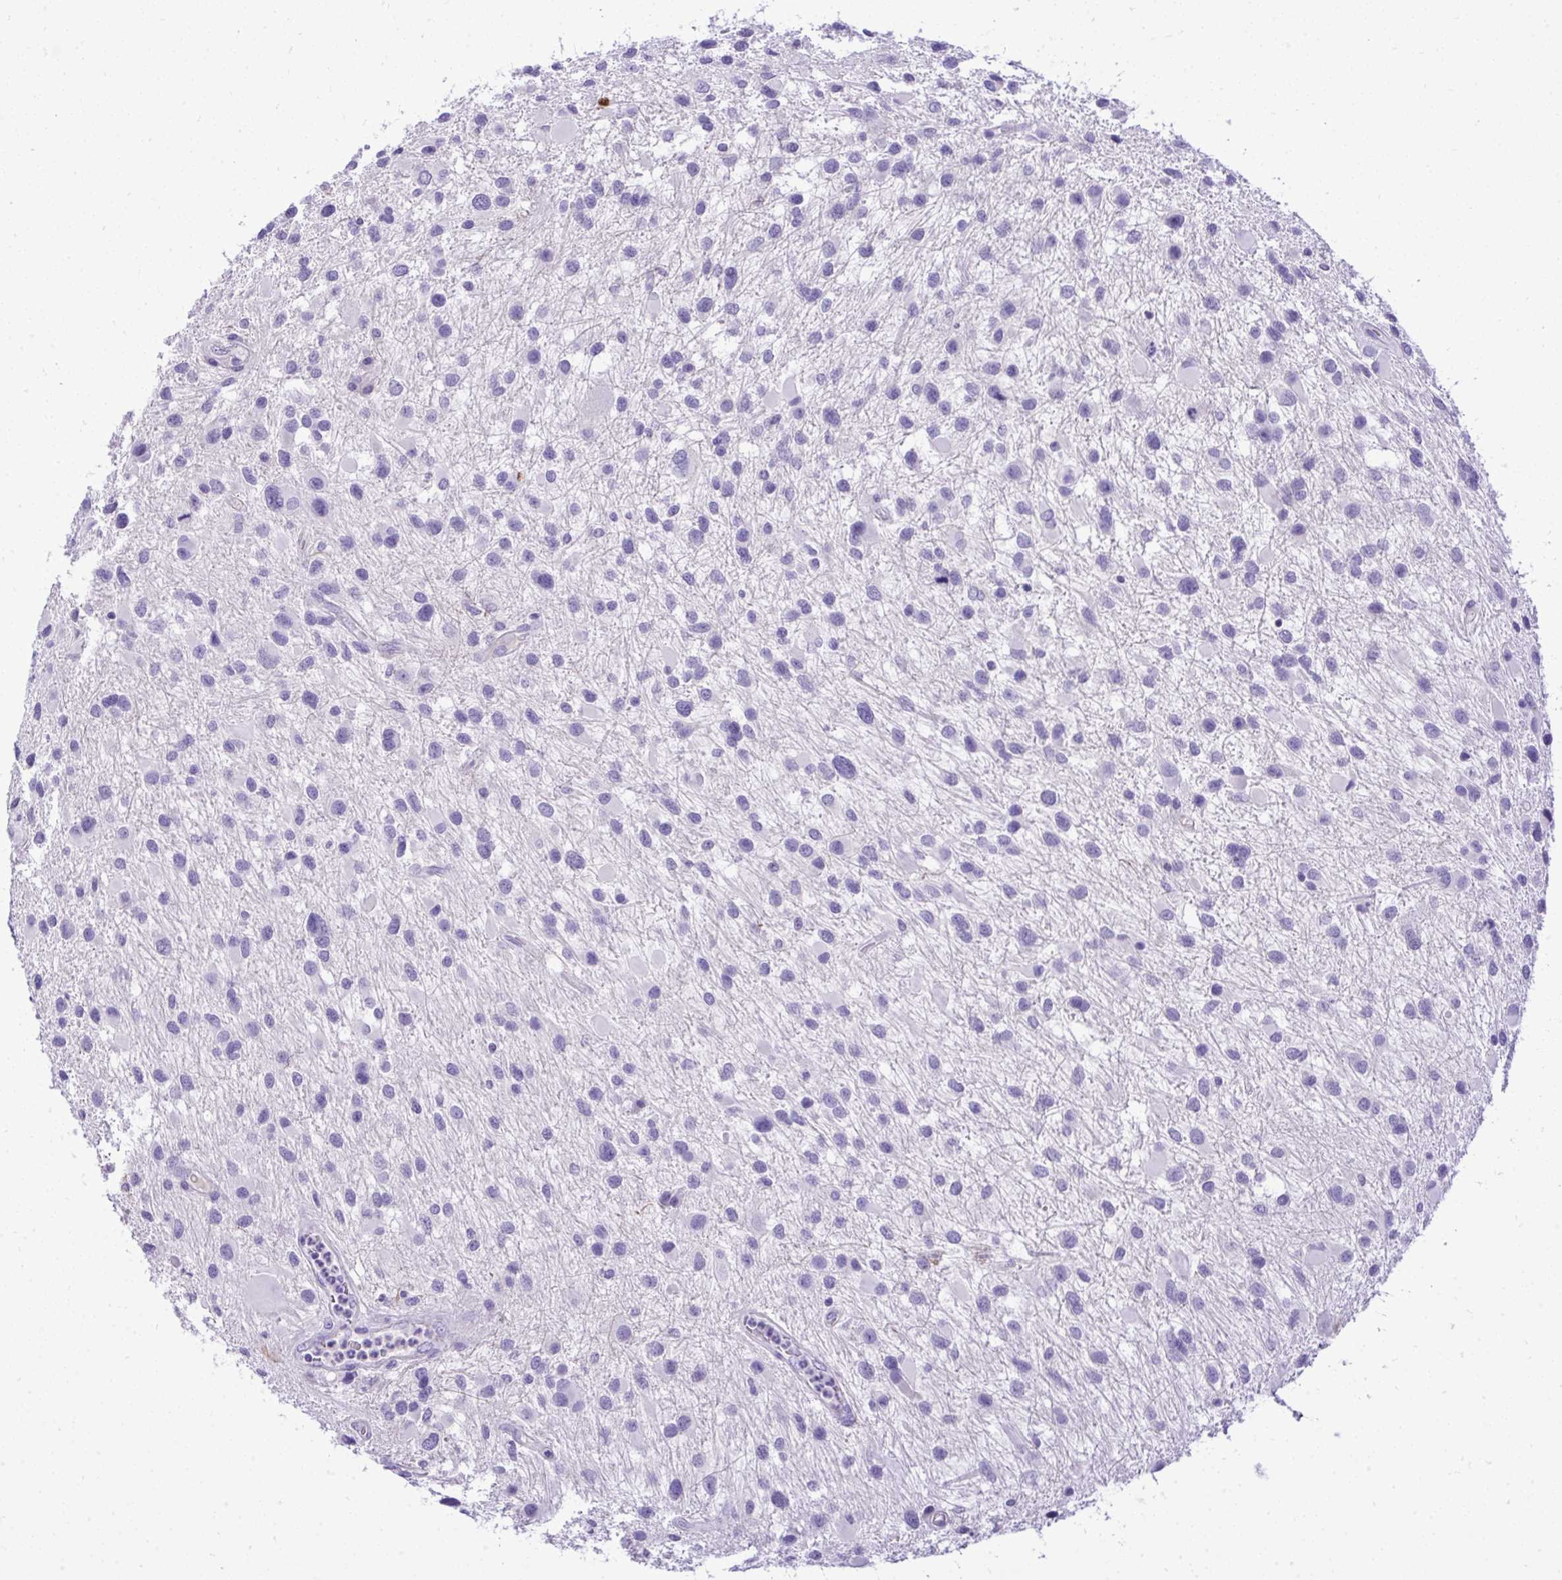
{"staining": {"intensity": "negative", "quantity": "none", "location": "none"}, "tissue": "glioma", "cell_type": "Tumor cells", "image_type": "cancer", "snomed": [{"axis": "morphology", "description": "Glioma, malignant, Low grade"}, {"axis": "topography", "description": "Brain"}], "caption": "Tumor cells show no significant expression in malignant low-grade glioma.", "gene": "ST6GALNAC3", "patient": {"sex": "female", "age": 32}}